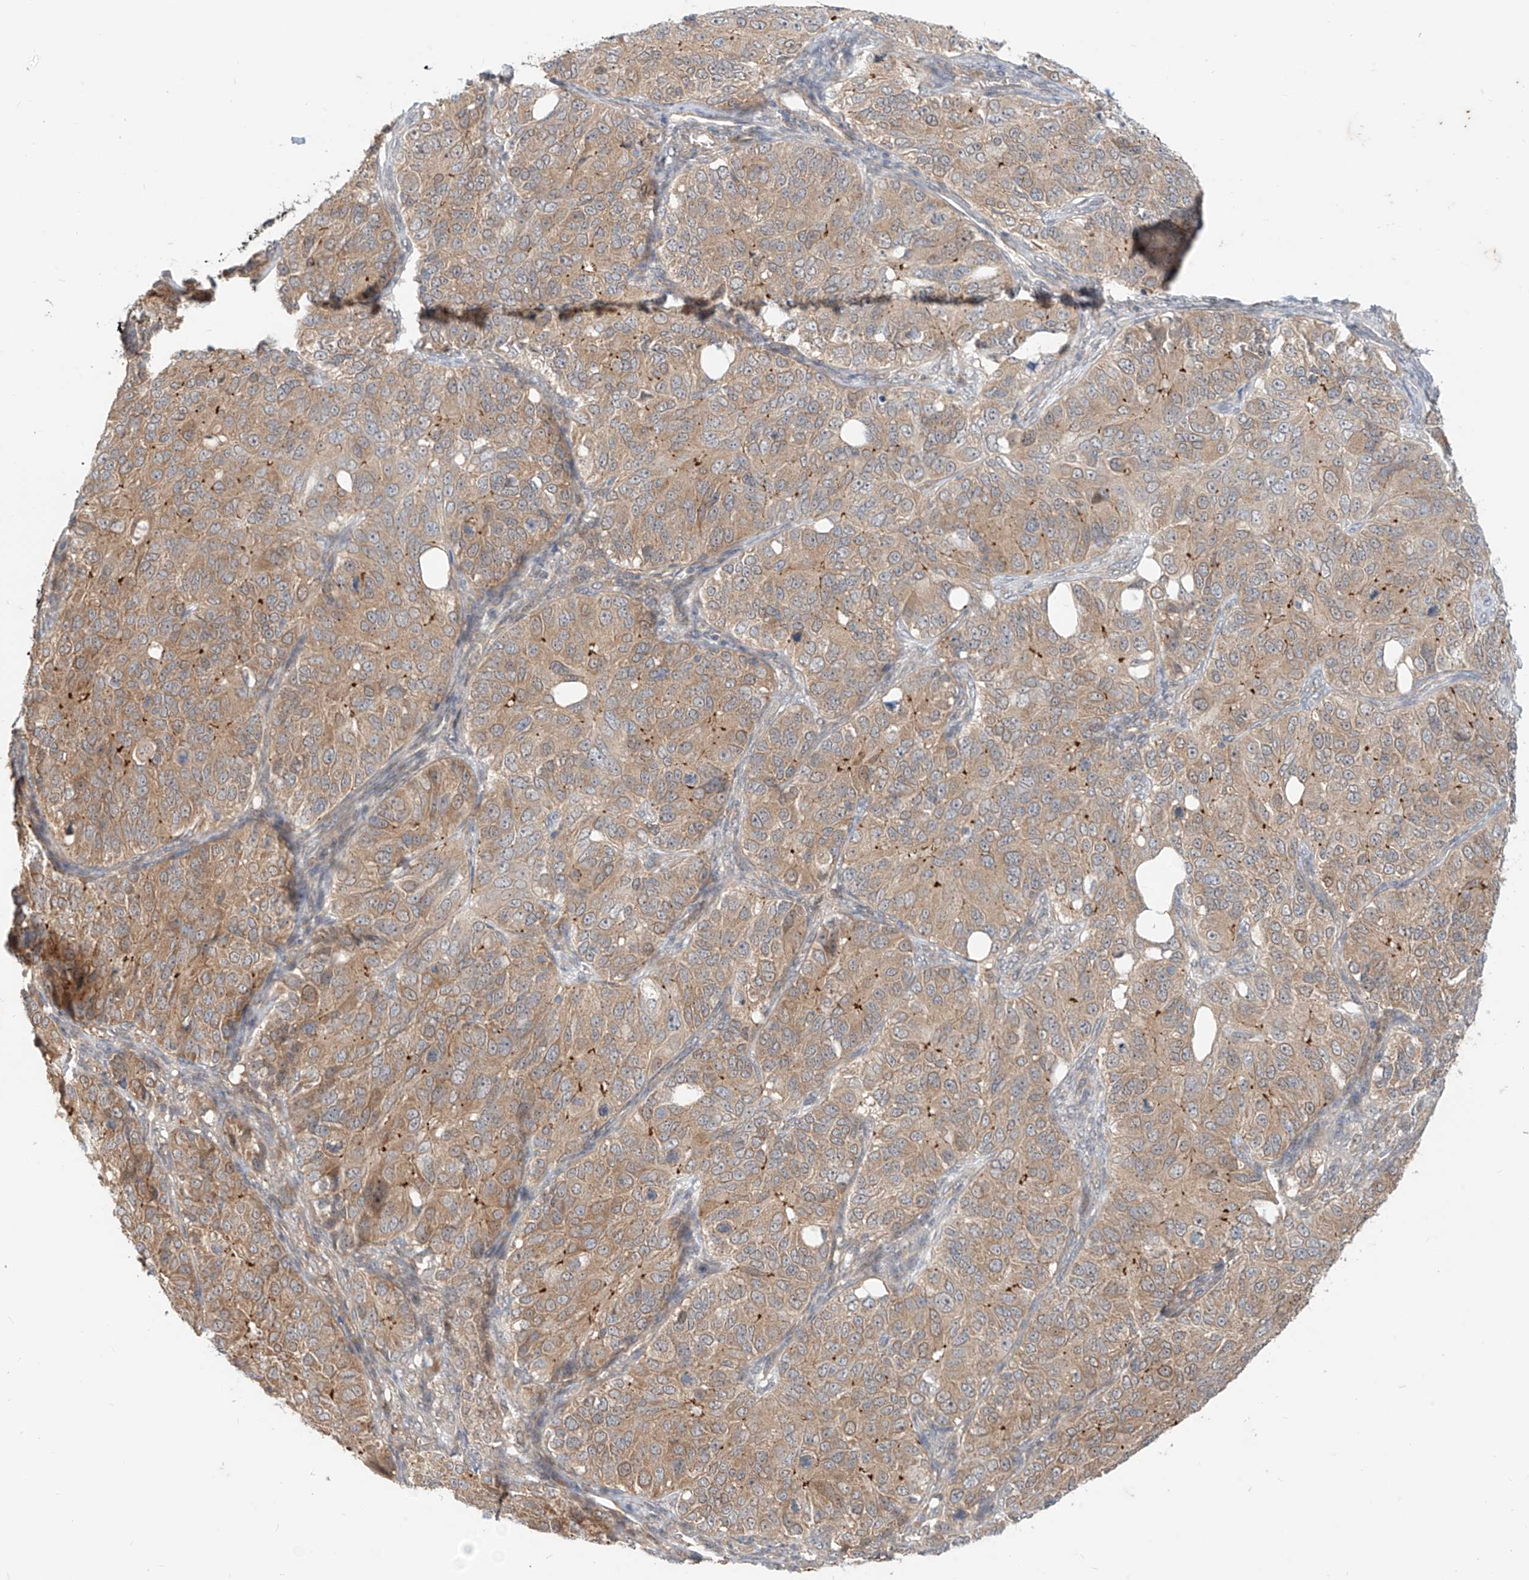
{"staining": {"intensity": "moderate", "quantity": ">75%", "location": "cytoplasmic/membranous"}, "tissue": "ovarian cancer", "cell_type": "Tumor cells", "image_type": "cancer", "snomed": [{"axis": "morphology", "description": "Carcinoma, endometroid"}, {"axis": "topography", "description": "Ovary"}], "caption": "Tumor cells show moderate cytoplasmic/membranous positivity in about >75% of cells in ovarian cancer (endometroid carcinoma).", "gene": "MTUS2", "patient": {"sex": "female", "age": 51}}